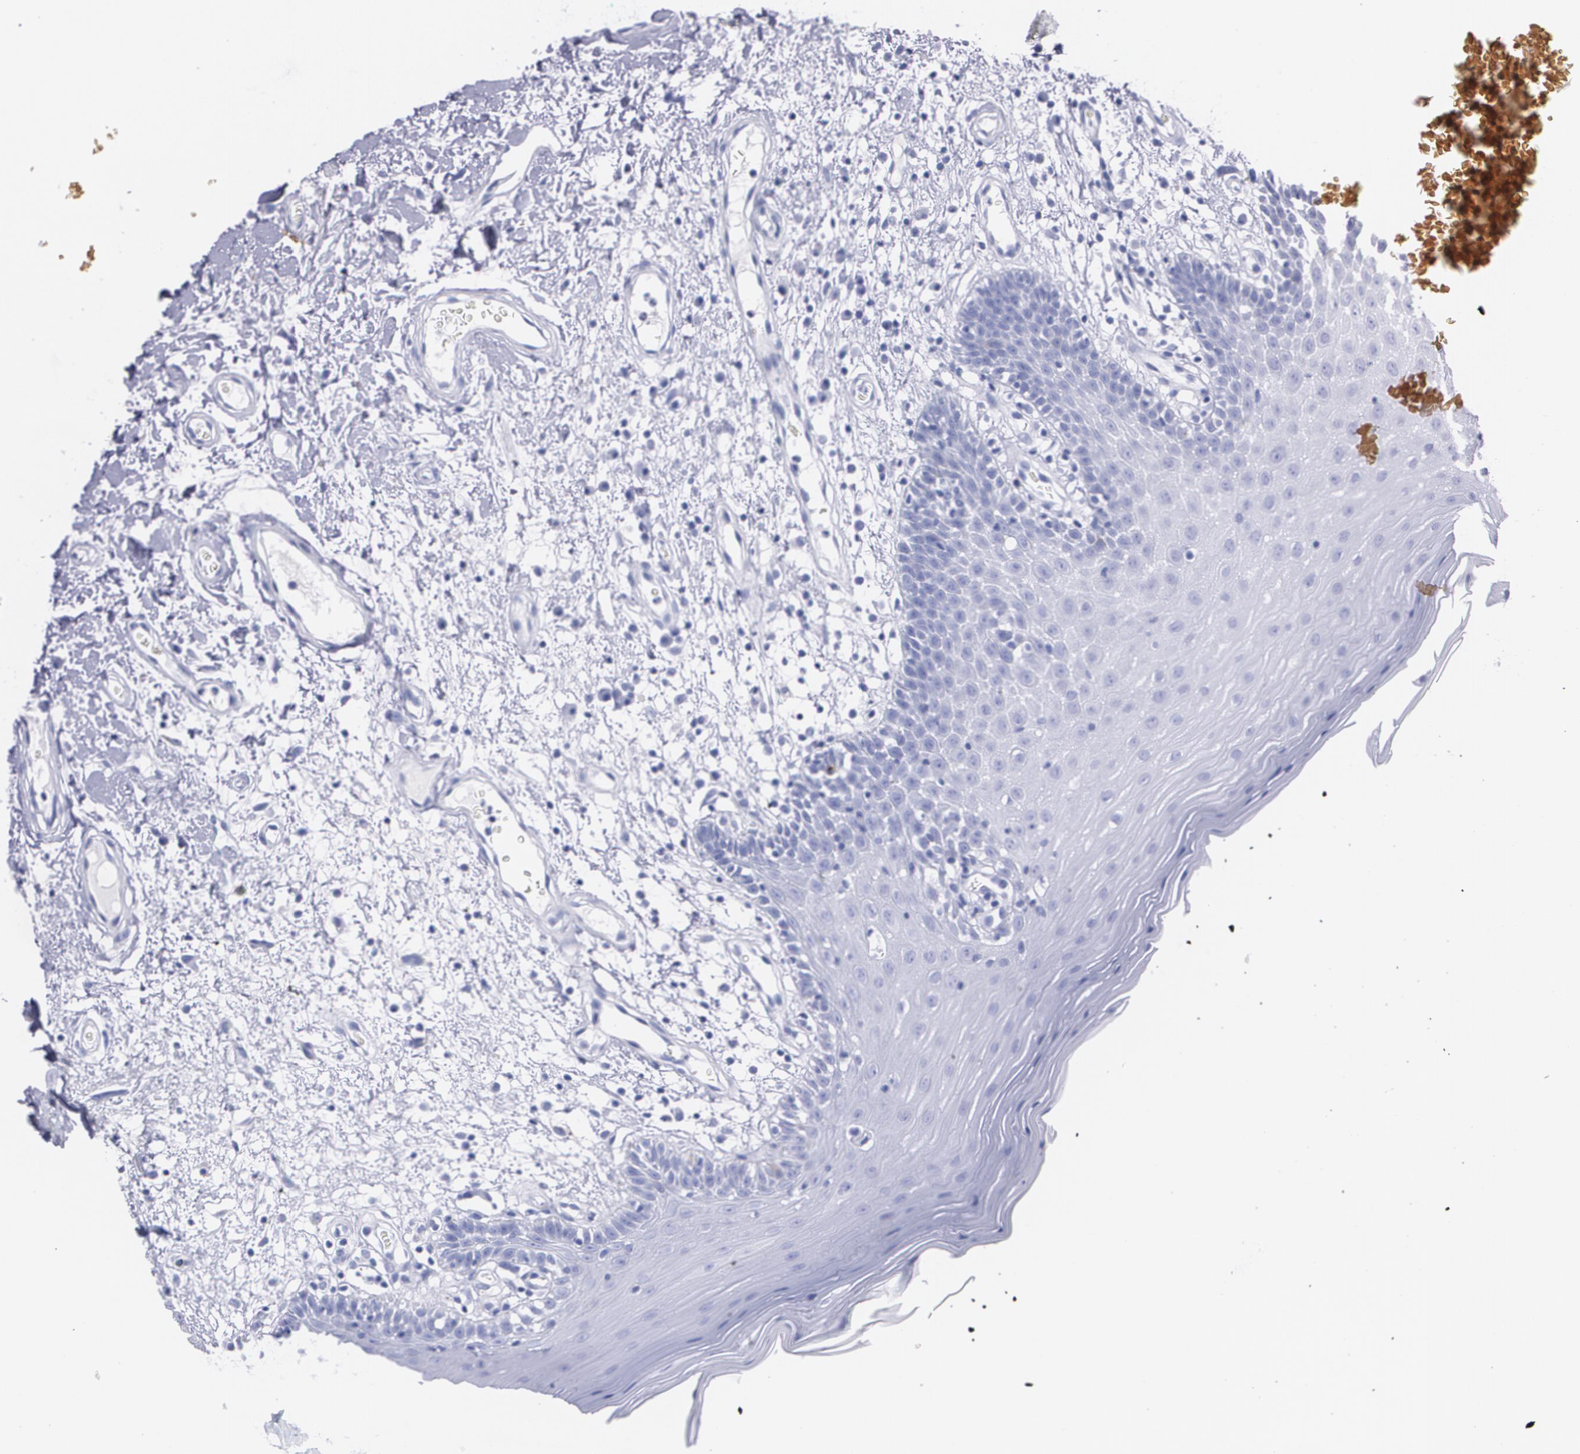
{"staining": {"intensity": "moderate", "quantity": "<25%", "location": "cytoplasmic/membranous"}, "tissue": "oral mucosa", "cell_type": "Squamous epithelial cells", "image_type": "normal", "snomed": [{"axis": "morphology", "description": "Normal tissue, NOS"}, {"axis": "morphology", "description": "Squamous cell carcinoma, NOS"}, {"axis": "topography", "description": "Skeletal muscle"}, {"axis": "topography", "description": "Oral tissue"}, {"axis": "topography", "description": "Head-Neck"}], "caption": "Squamous epithelial cells show low levels of moderate cytoplasmic/membranous expression in approximately <25% of cells in benign human oral mucosa.", "gene": "HMMR", "patient": {"sex": "male", "age": 71}}